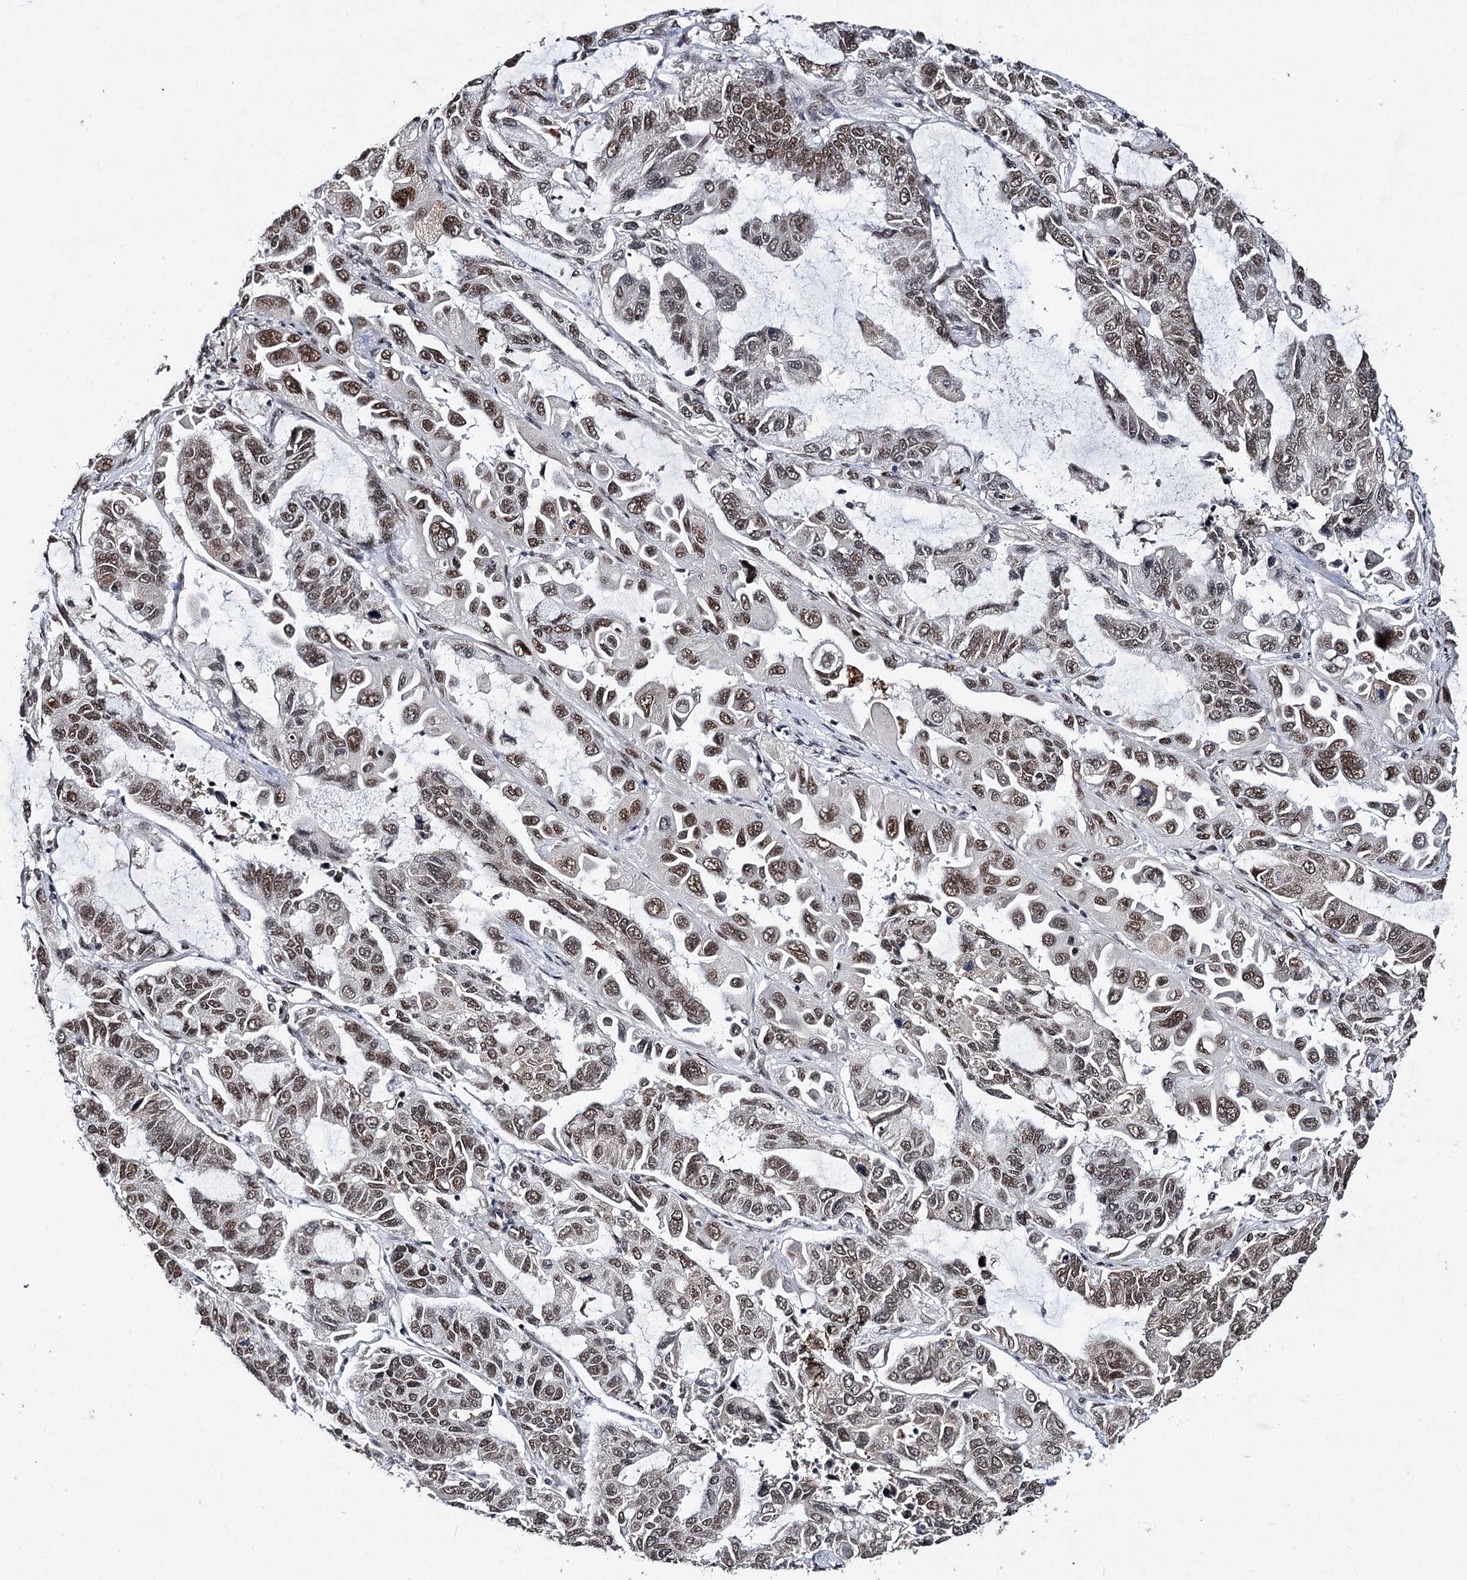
{"staining": {"intensity": "moderate", "quantity": "25%-75%", "location": "nuclear"}, "tissue": "lung cancer", "cell_type": "Tumor cells", "image_type": "cancer", "snomed": [{"axis": "morphology", "description": "Adenocarcinoma, NOS"}, {"axis": "topography", "description": "Lung"}], "caption": "Immunohistochemical staining of human lung adenocarcinoma reveals medium levels of moderate nuclear protein expression in about 25%-75% of tumor cells. (Brightfield microscopy of DAB IHC at high magnification).", "gene": "MATR3", "patient": {"sex": "male", "age": 64}}